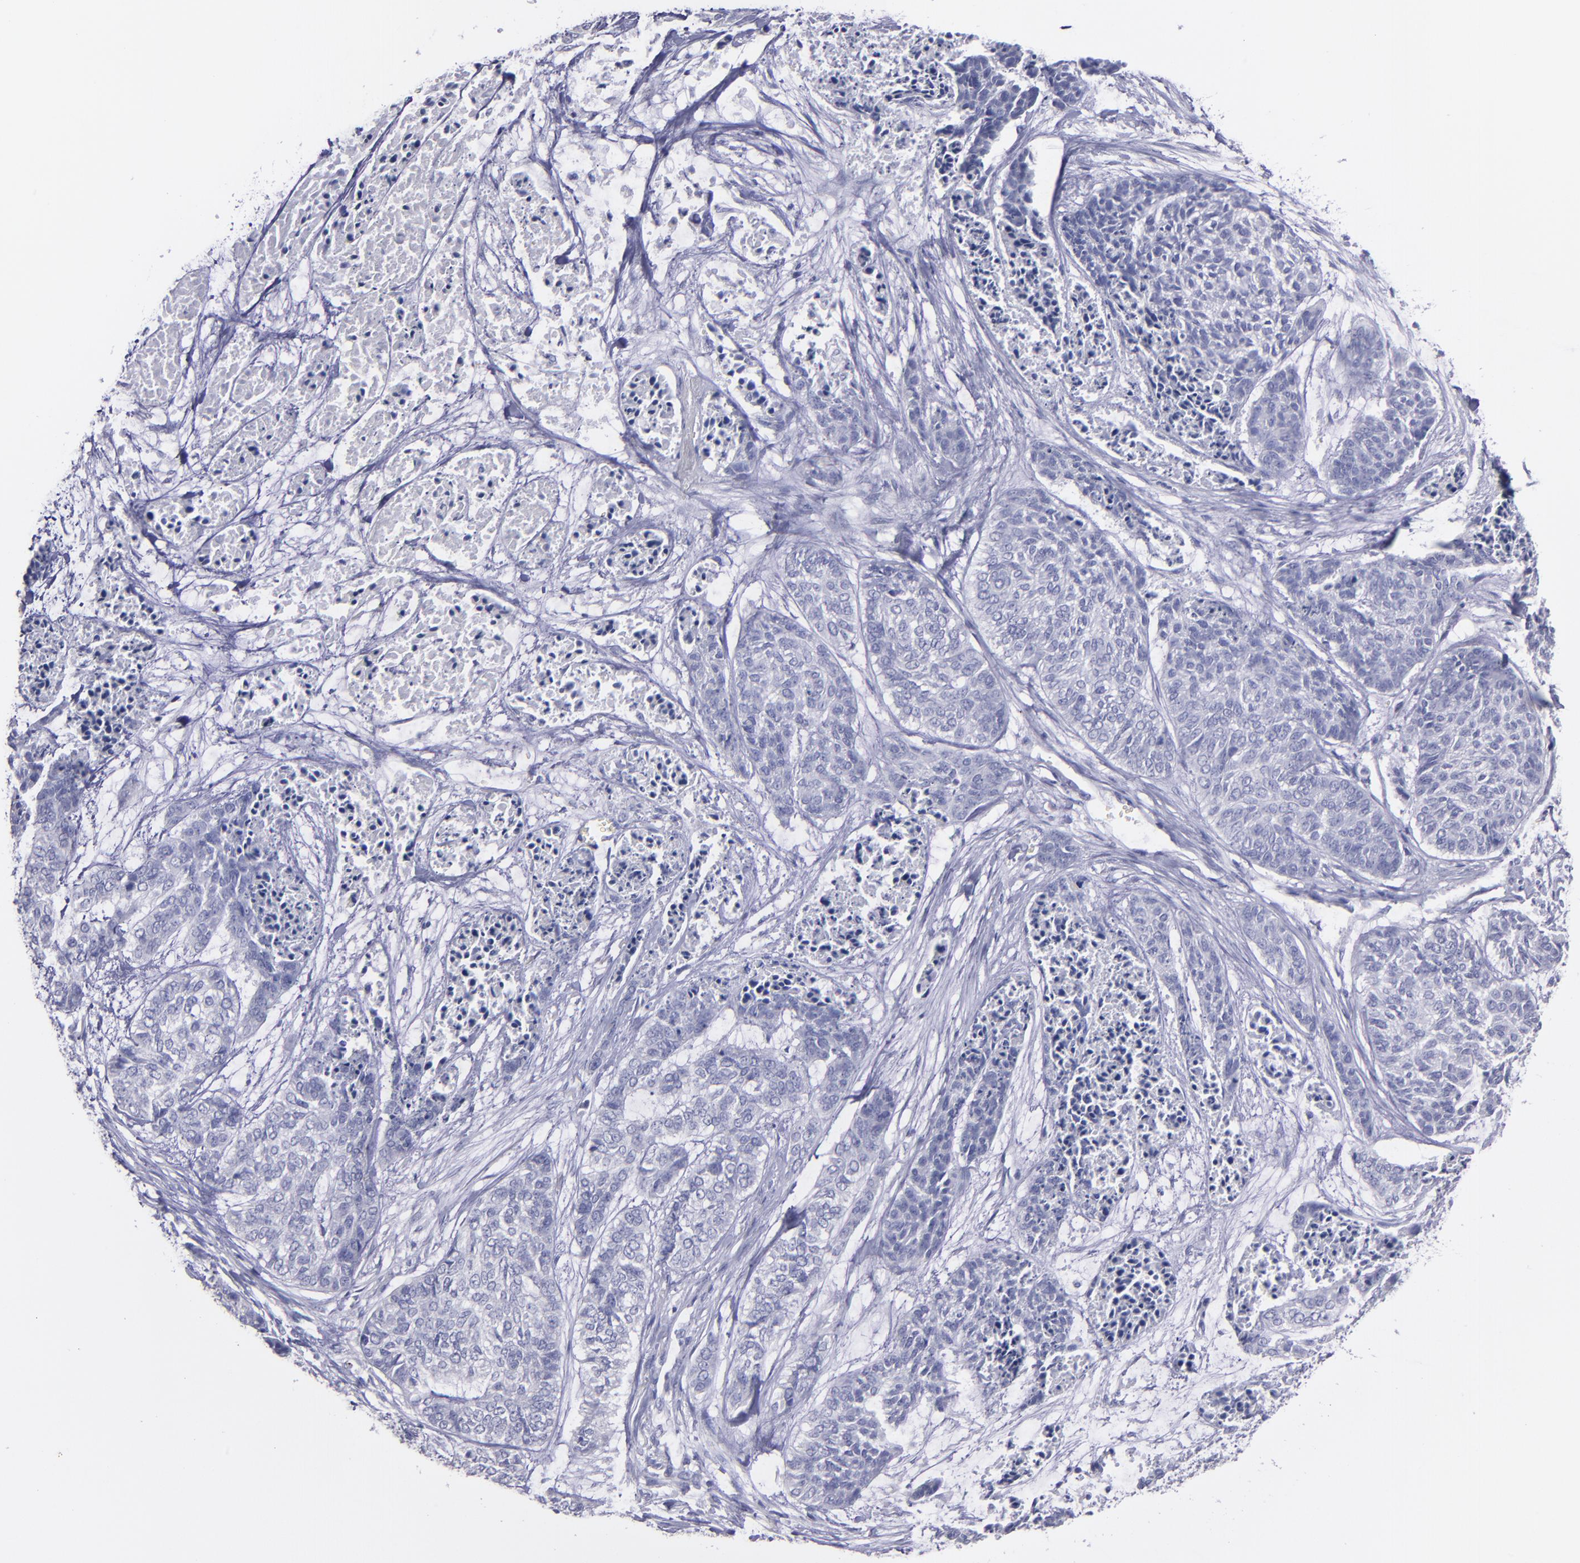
{"staining": {"intensity": "negative", "quantity": "none", "location": "none"}, "tissue": "skin cancer", "cell_type": "Tumor cells", "image_type": "cancer", "snomed": [{"axis": "morphology", "description": "Basal cell carcinoma"}, {"axis": "topography", "description": "Skin"}], "caption": "IHC histopathology image of neoplastic tissue: skin basal cell carcinoma stained with DAB (3,3'-diaminobenzidine) displays no significant protein staining in tumor cells.", "gene": "SNAP25", "patient": {"sex": "female", "age": 64}}